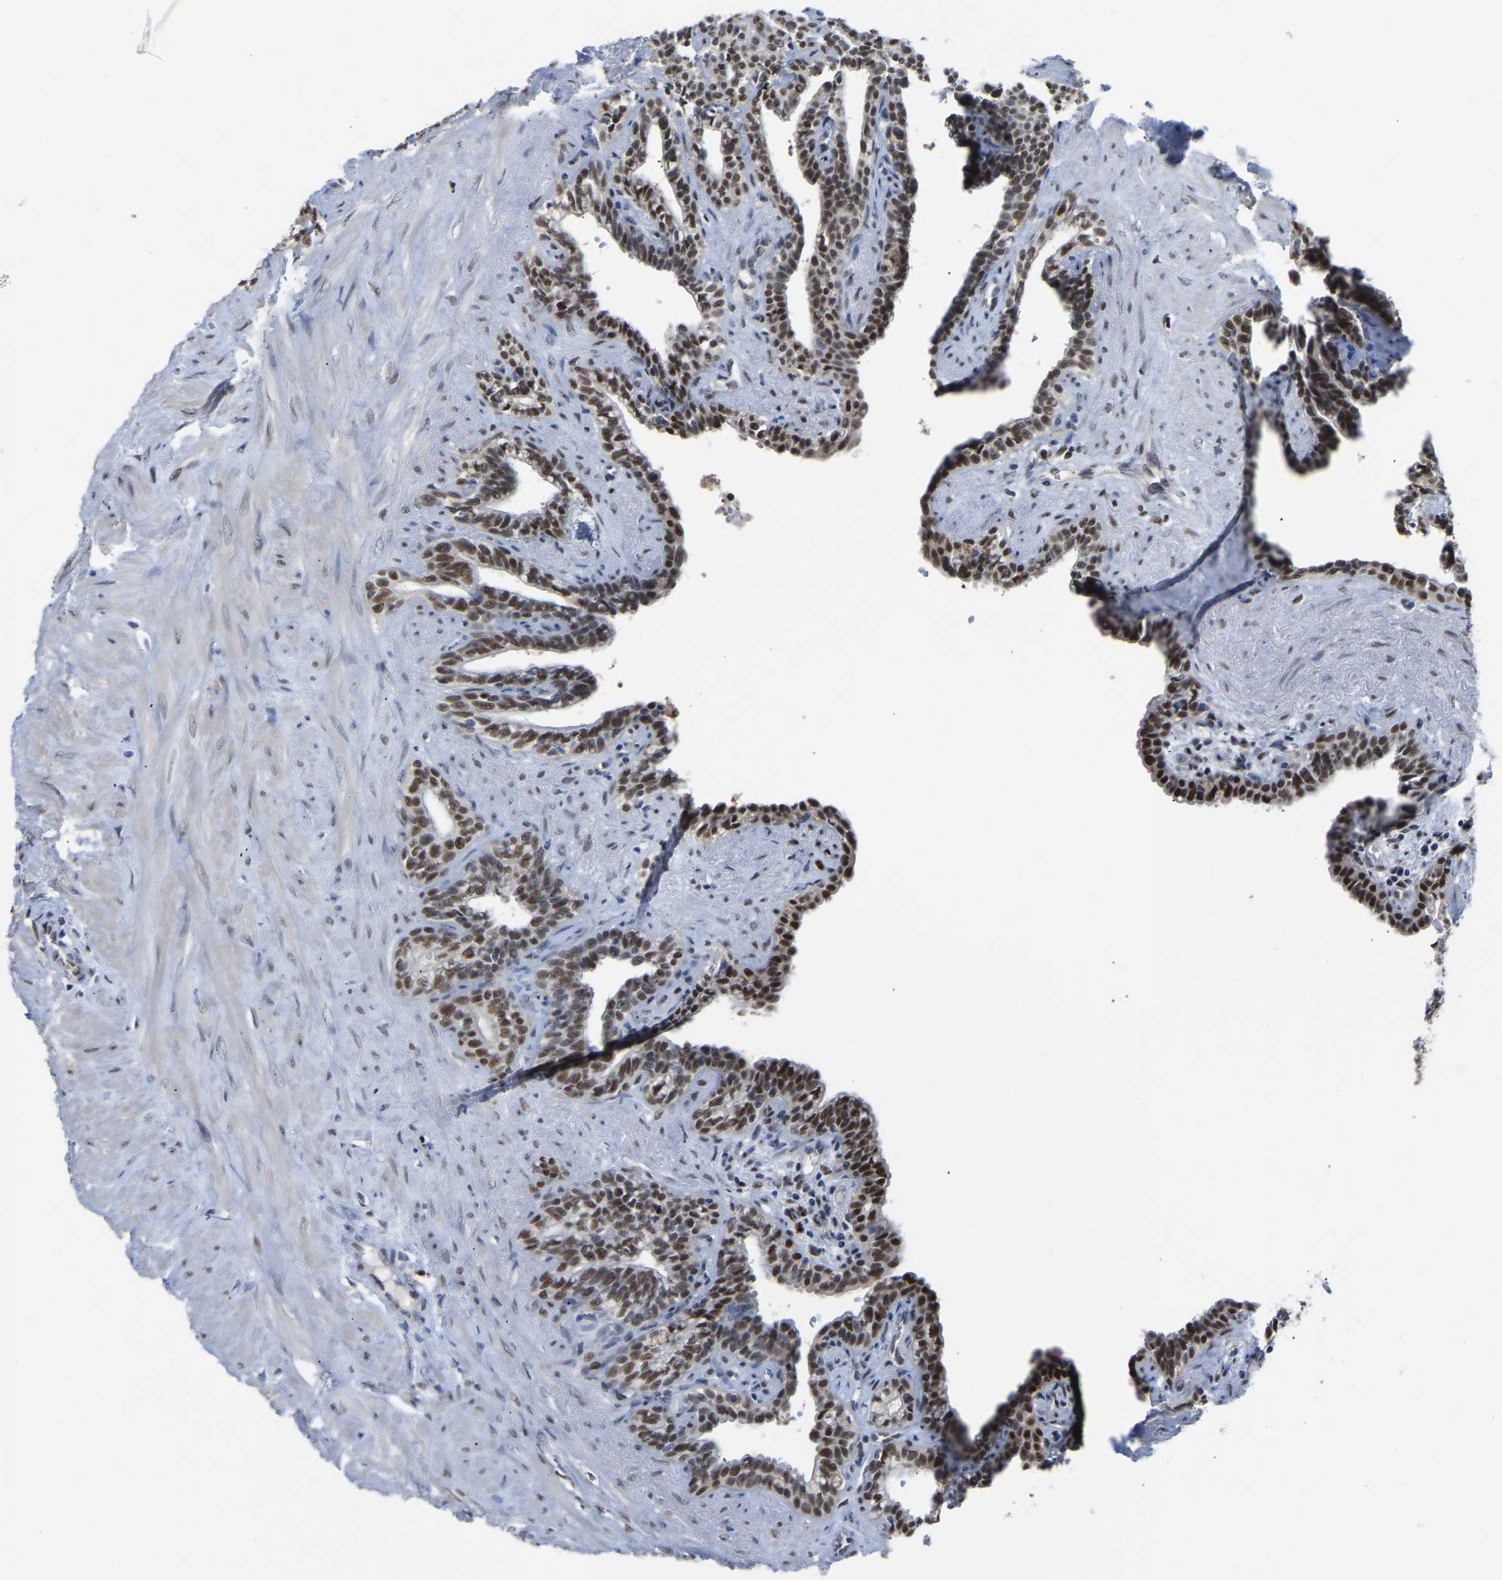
{"staining": {"intensity": "strong", "quantity": "25%-75%", "location": "nuclear"}, "tissue": "seminal vesicle", "cell_type": "Glandular cells", "image_type": "normal", "snomed": [{"axis": "morphology", "description": "Normal tissue, NOS"}, {"axis": "morphology", "description": "Adenocarcinoma, High grade"}, {"axis": "topography", "description": "Prostate"}, {"axis": "topography", "description": "Seminal veicle"}], "caption": "The histopathology image demonstrates immunohistochemical staining of unremarkable seminal vesicle. There is strong nuclear positivity is seen in about 25%-75% of glandular cells. The staining was performed using DAB, with brown indicating positive protein expression. Nuclei are stained blue with hematoxylin.", "gene": "KLRG2", "patient": {"sex": "male", "age": 55}}